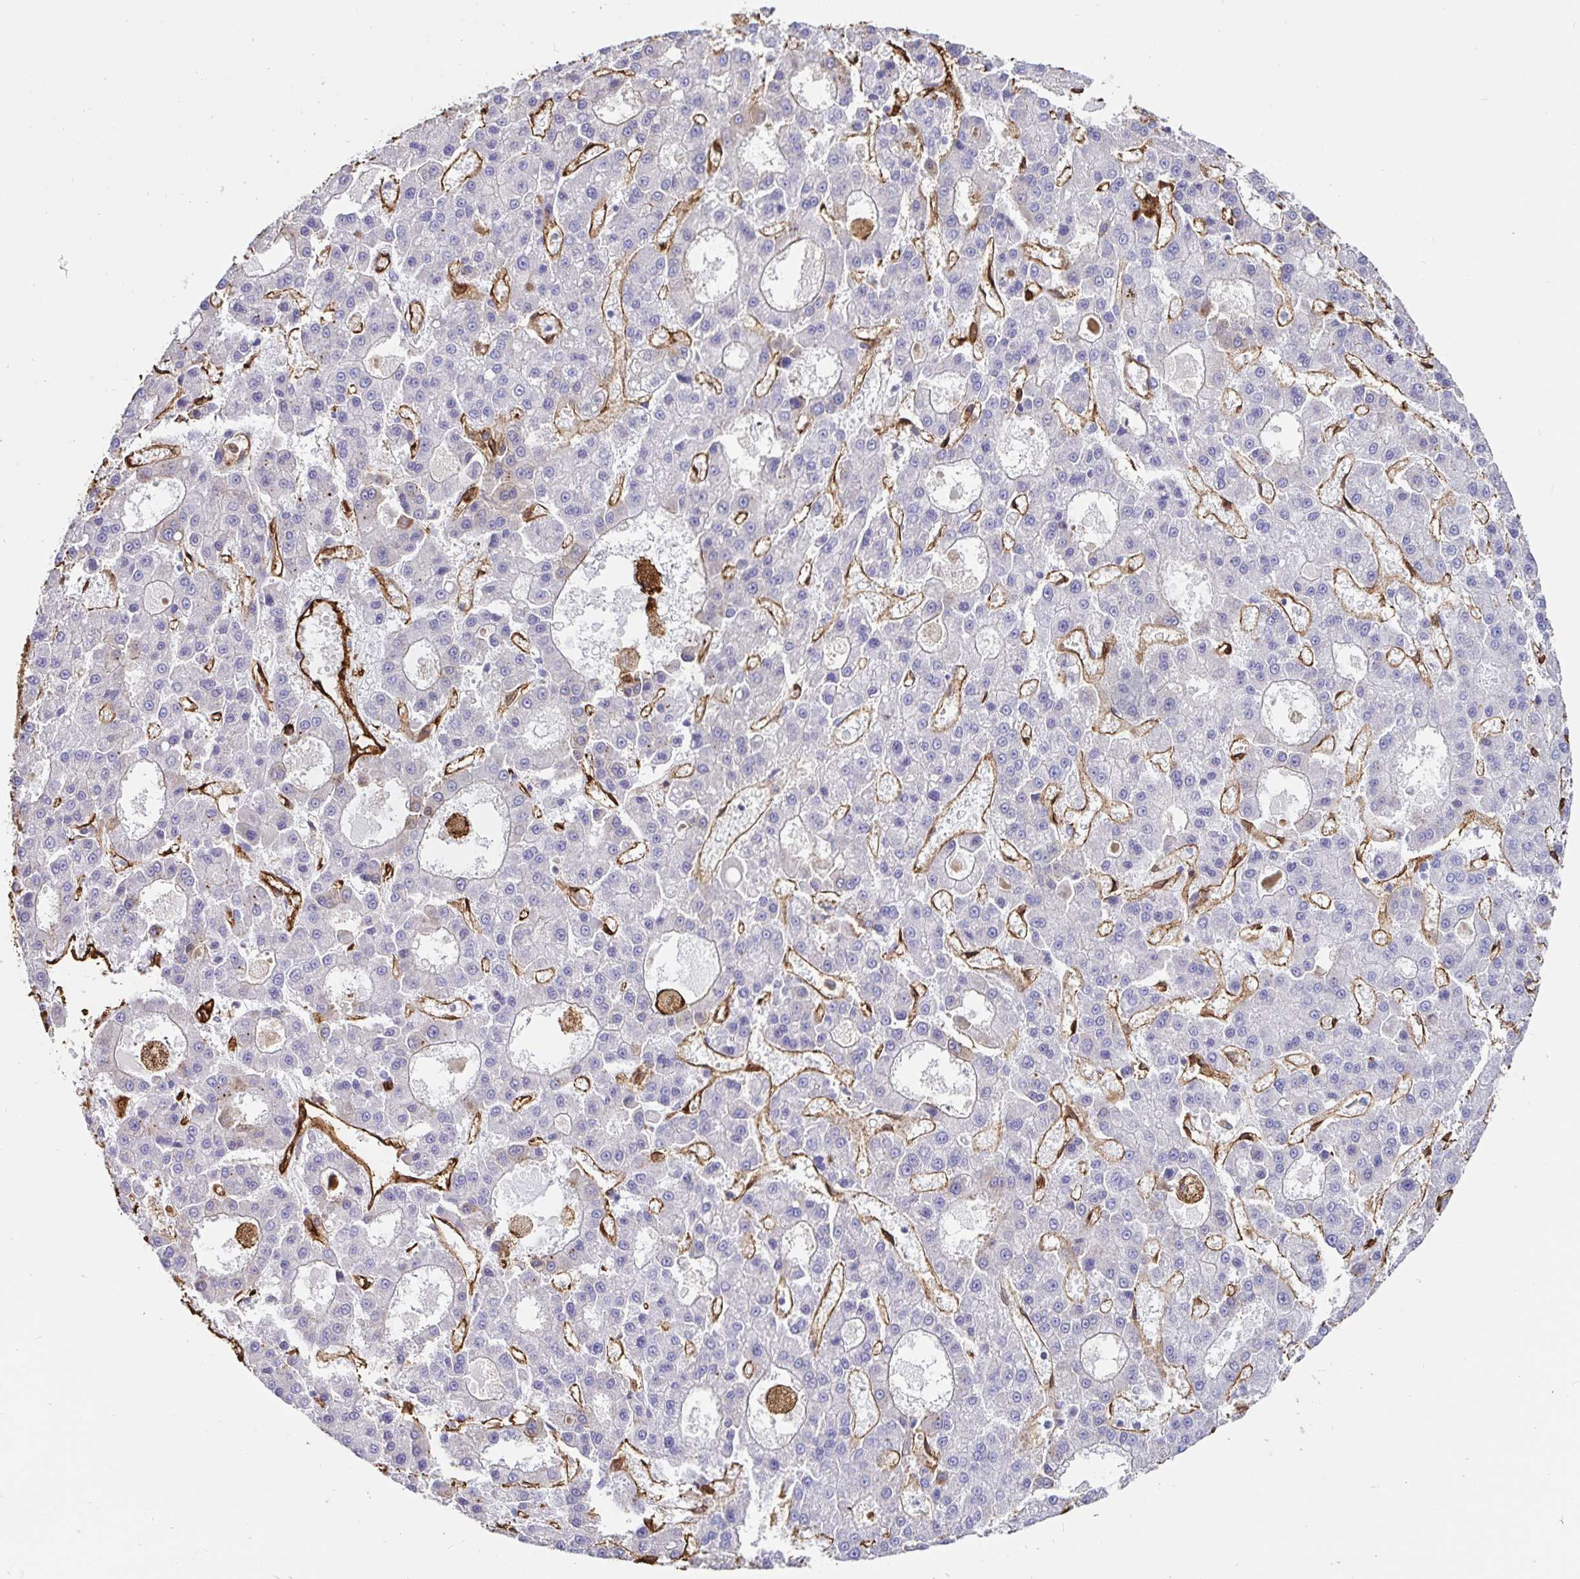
{"staining": {"intensity": "negative", "quantity": "none", "location": "none"}, "tissue": "liver cancer", "cell_type": "Tumor cells", "image_type": "cancer", "snomed": [{"axis": "morphology", "description": "Carcinoma, Hepatocellular, NOS"}, {"axis": "topography", "description": "Liver"}], "caption": "This is a micrograph of IHC staining of liver cancer, which shows no positivity in tumor cells.", "gene": "ANXA2", "patient": {"sex": "male", "age": 70}}